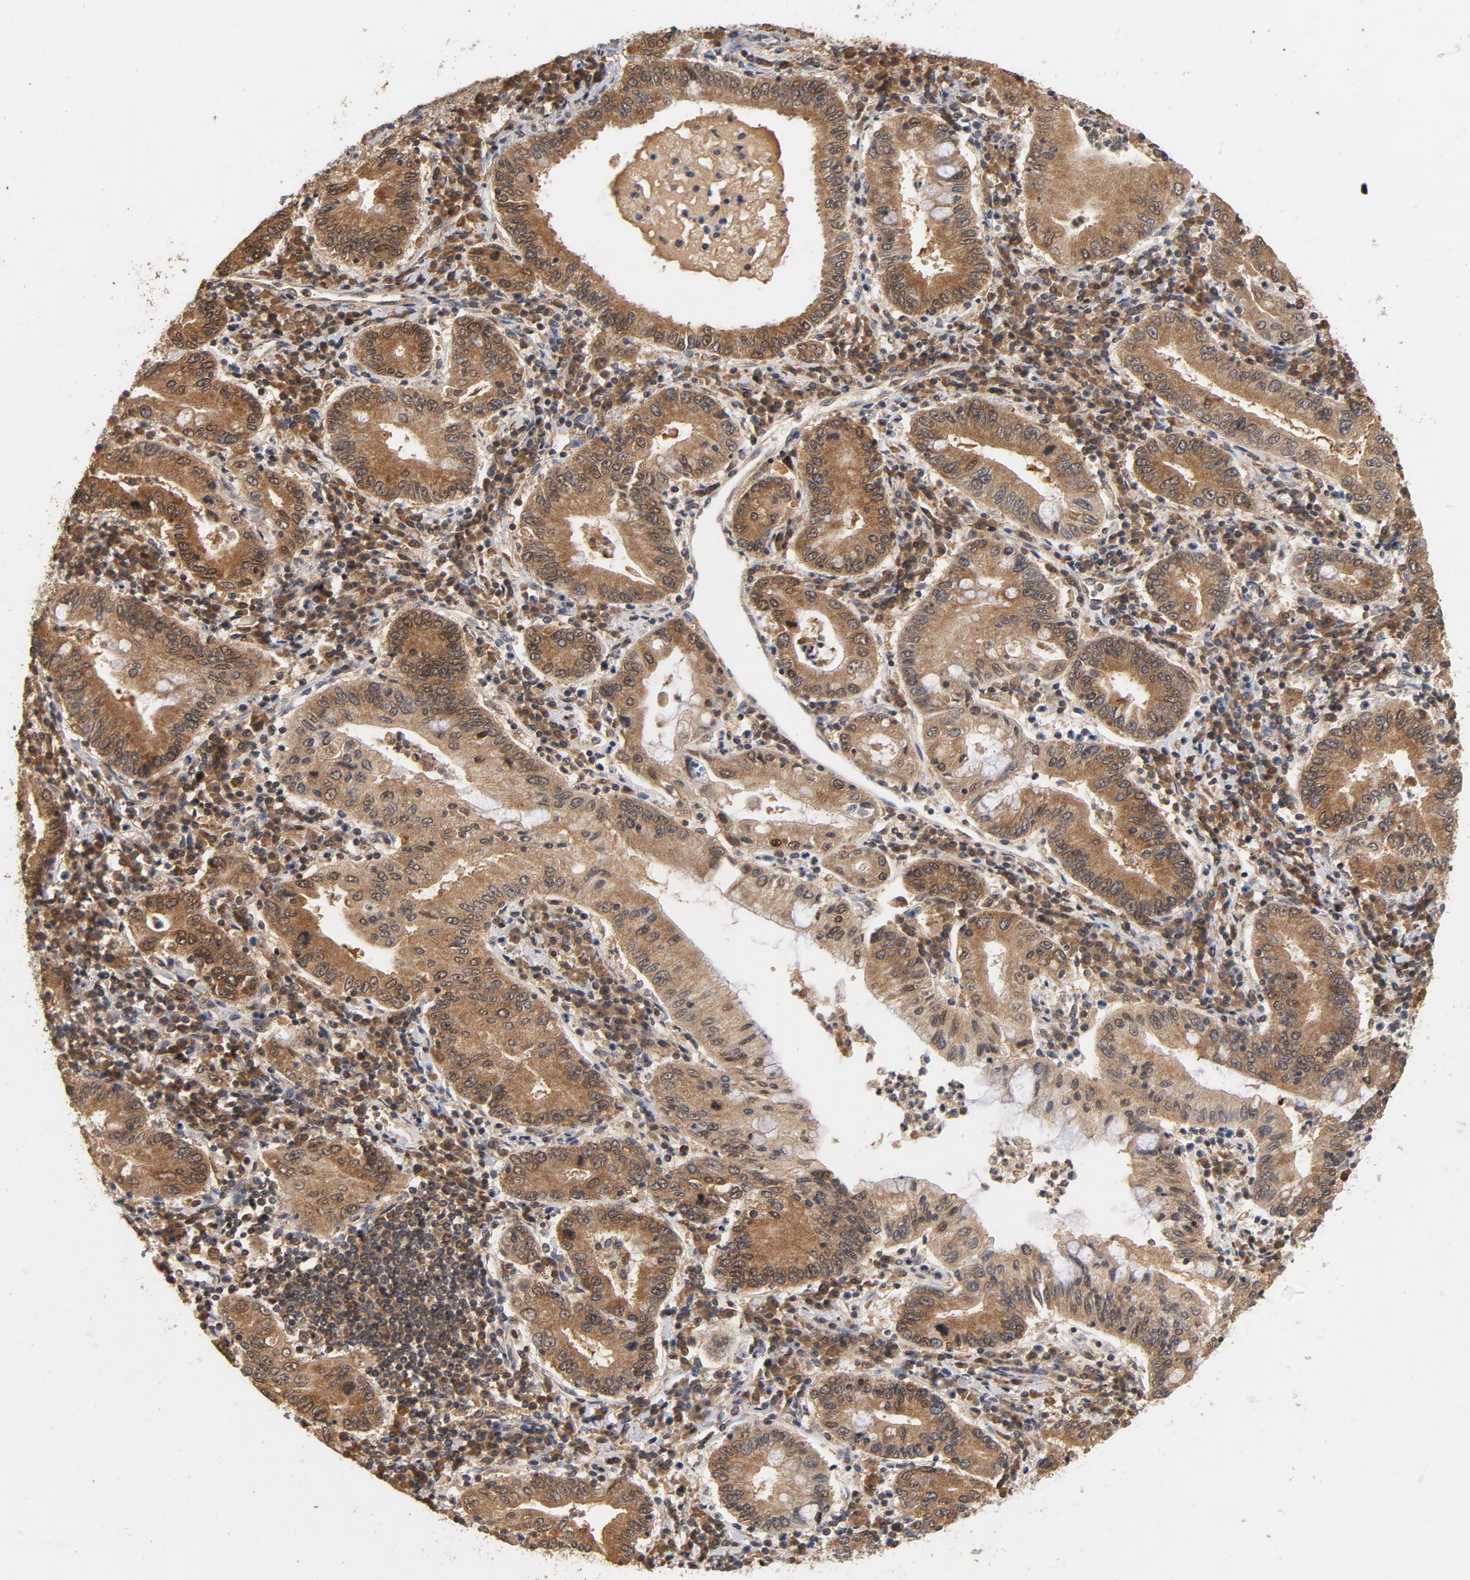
{"staining": {"intensity": "moderate", "quantity": ">75%", "location": "cytoplasmic/membranous"}, "tissue": "stomach cancer", "cell_type": "Tumor cells", "image_type": "cancer", "snomed": [{"axis": "morphology", "description": "Normal tissue, NOS"}, {"axis": "morphology", "description": "Adenocarcinoma, NOS"}, {"axis": "topography", "description": "Esophagus"}, {"axis": "topography", "description": "Stomach, upper"}, {"axis": "topography", "description": "Peripheral nerve tissue"}], "caption": "Immunohistochemistry (IHC) histopathology image of neoplastic tissue: human stomach cancer (adenocarcinoma) stained using immunohistochemistry (IHC) demonstrates medium levels of moderate protein expression localized specifically in the cytoplasmic/membranous of tumor cells, appearing as a cytoplasmic/membranous brown color.", "gene": "DDX6", "patient": {"sex": "male", "age": 62}}